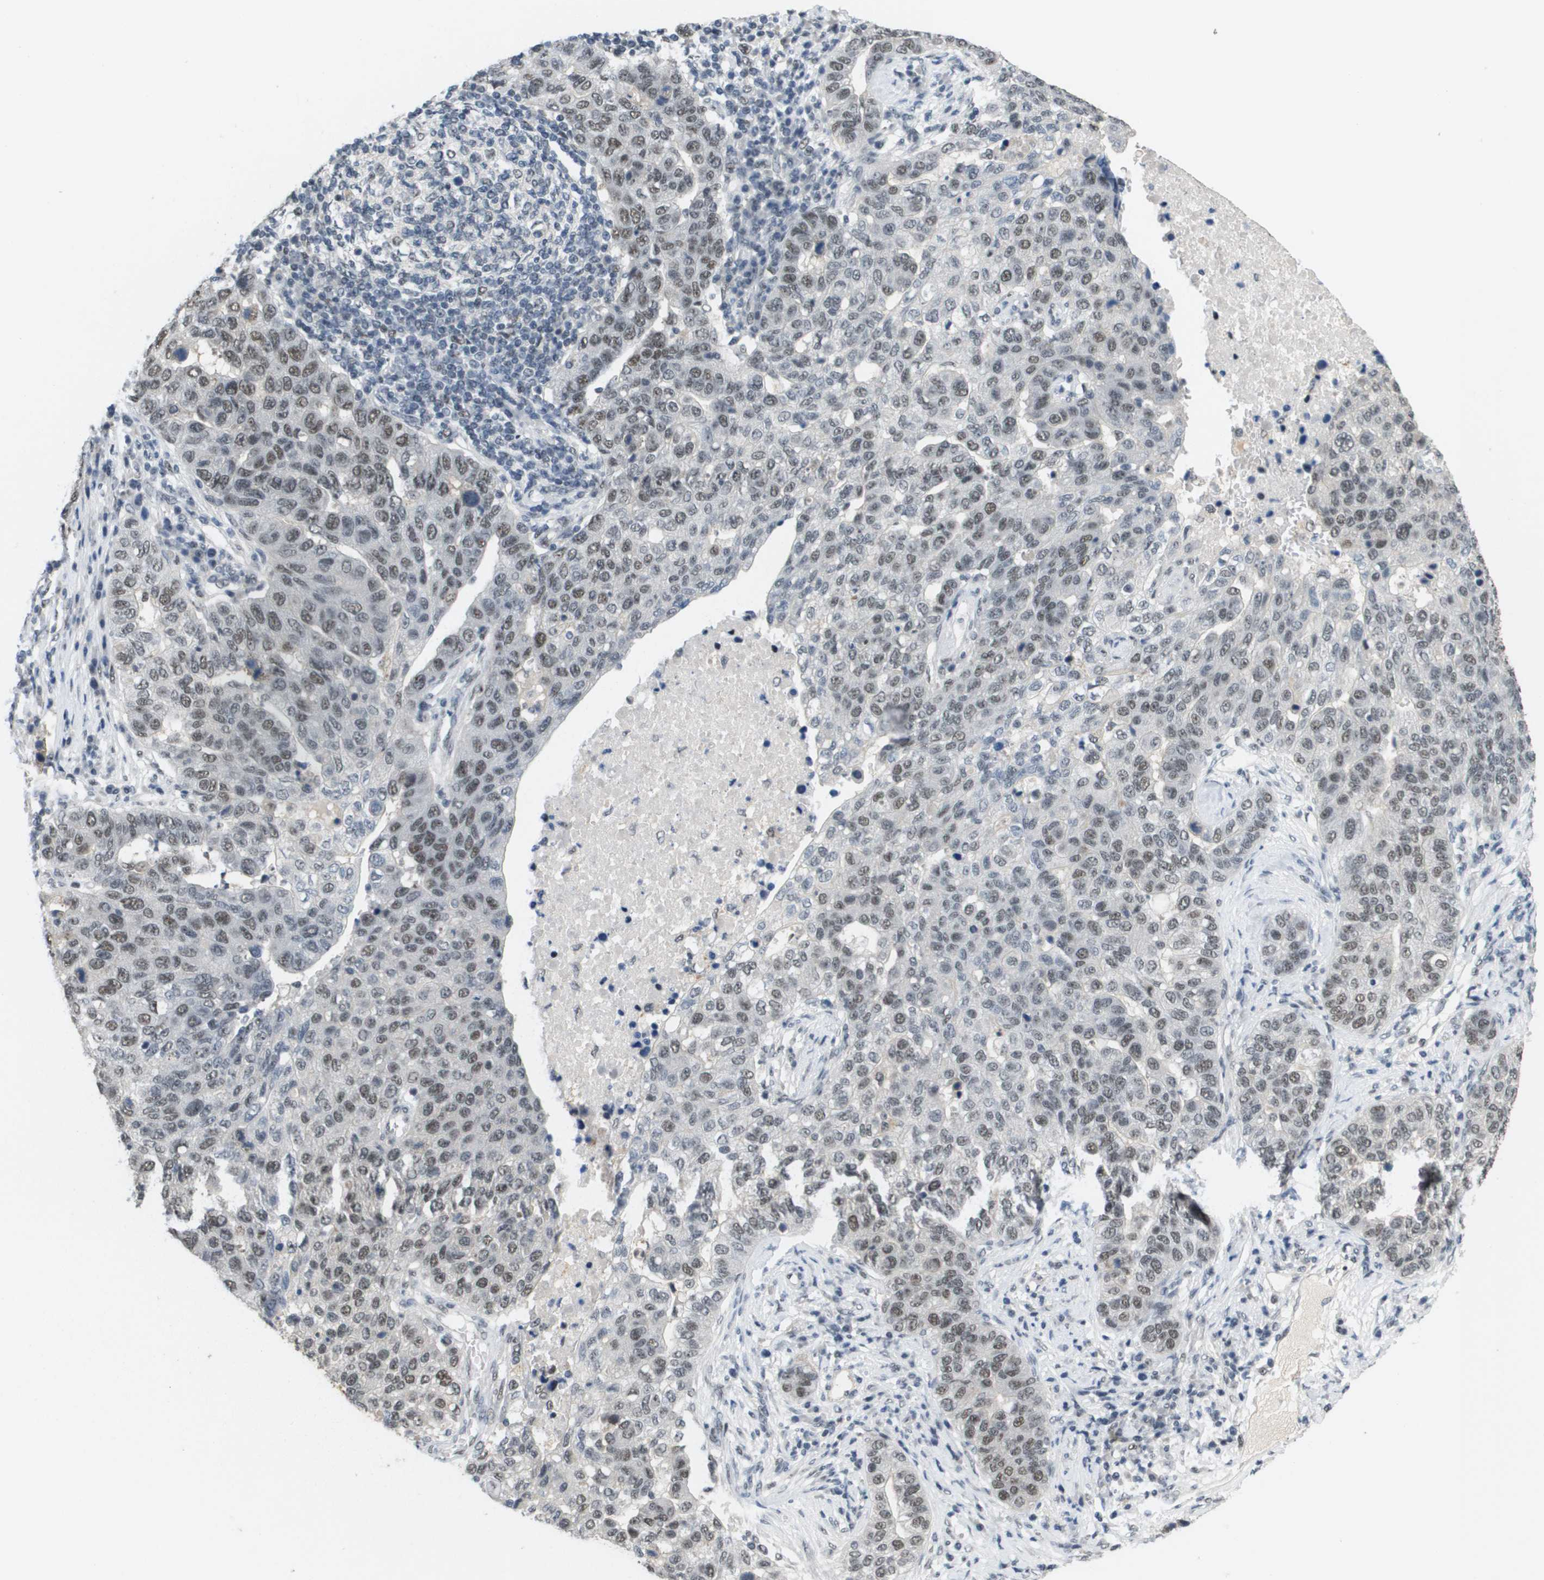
{"staining": {"intensity": "weak", "quantity": ">75%", "location": "nuclear"}, "tissue": "pancreatic cancer", "cell_type": "Tumor cells", "image_type": "cancer", "snomed": [{"axis": "morphology", "description": "Adenocarcinoma, NOS"}, {"axis": "topography", "description": "Pancreas"}], "caption": "IHC image of neoplastic tissue: pancreatic cancer (adenocarcinoma) stained using IHC reveals low levels of weak protein expression localized specifically in the nuclear of tumor cells, appearing as a nuclear brown color.", "gene": "ISY1", "patient": {"sex": "female", "age": 61}}